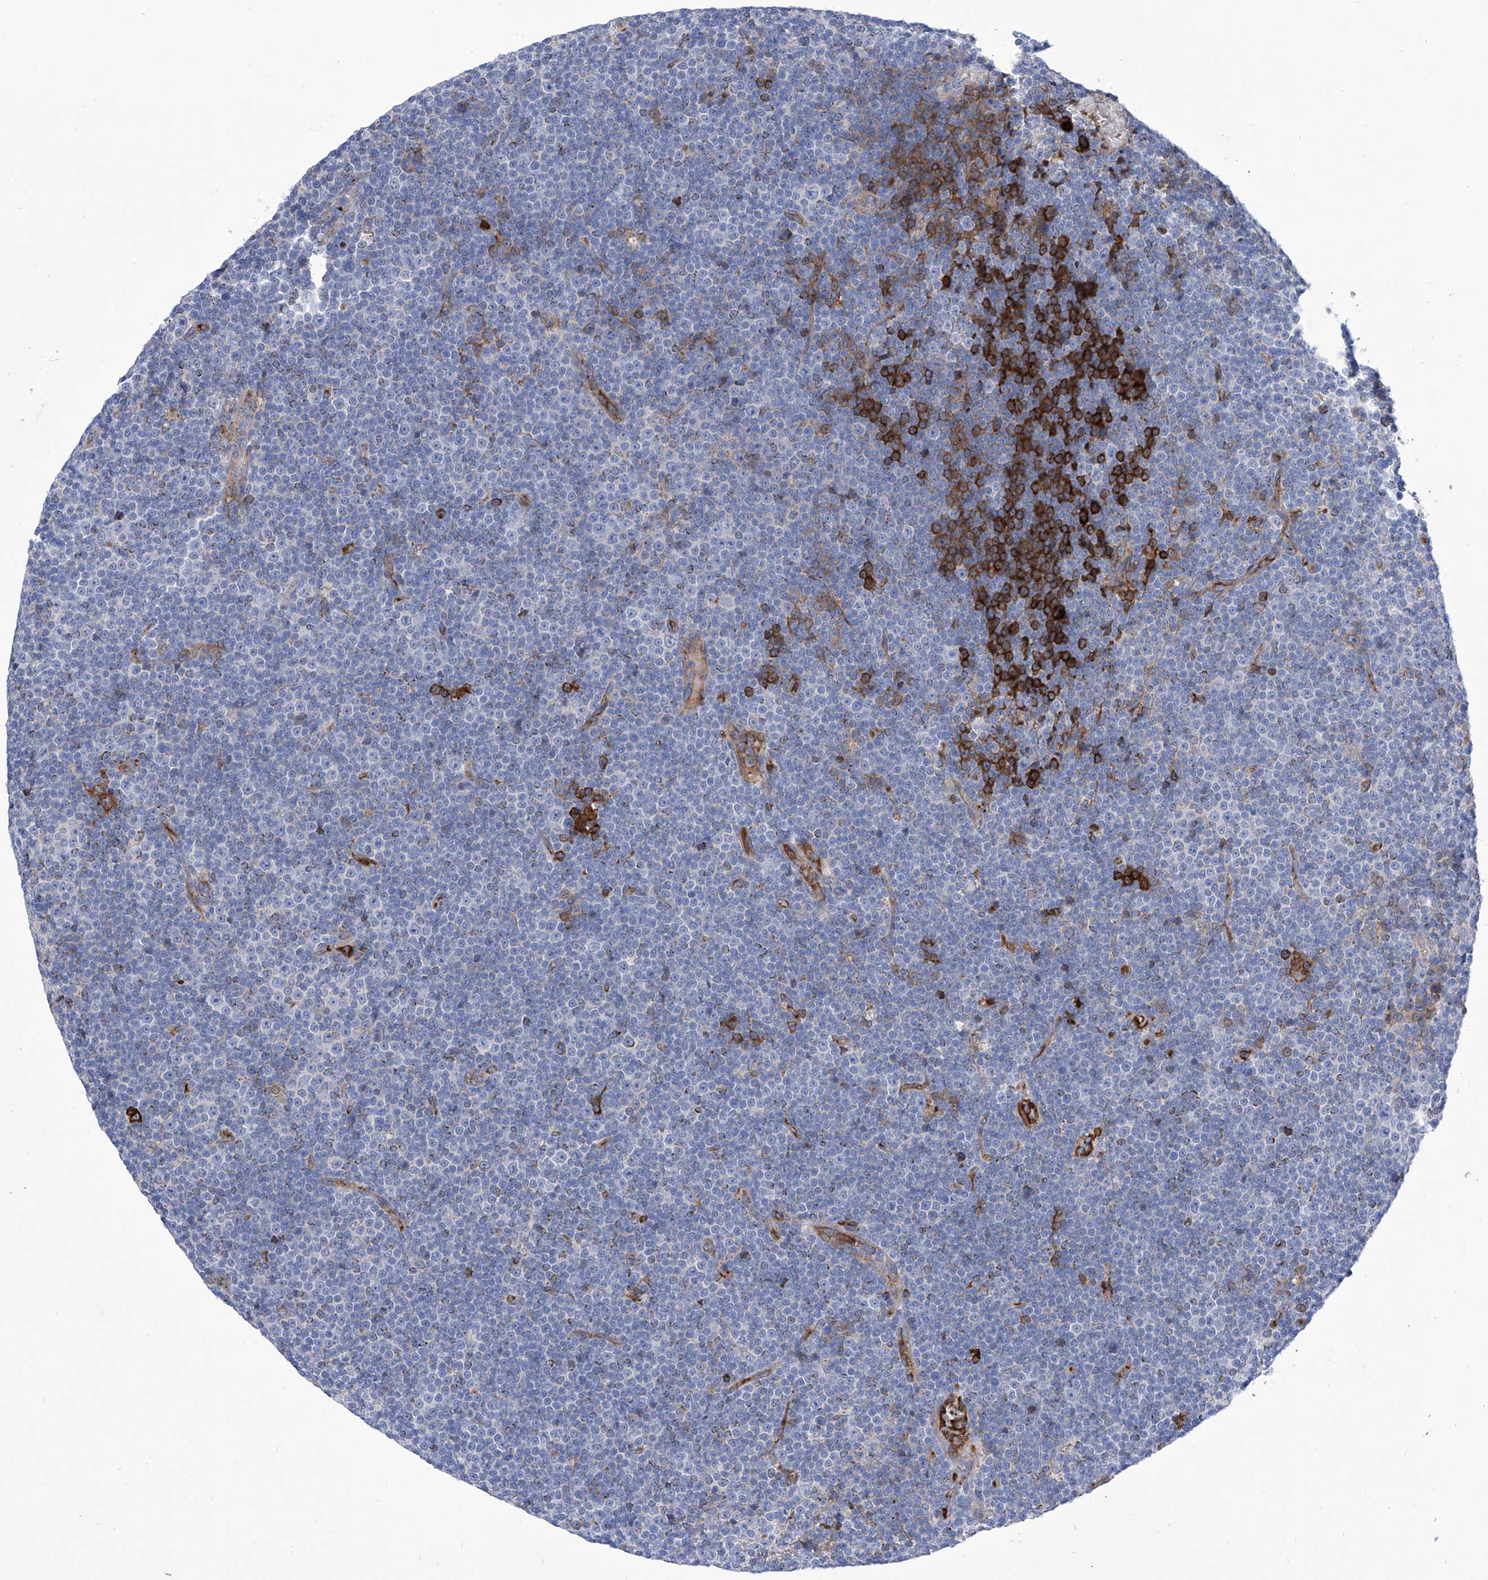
{"staining": {"intensity": "negative", "quantity": "none", "location": "none"}, "tissue": "lymphoma", "cell_type": "Tumor cells", "image_type": "cancer", "snomed": [{"axis": "morphology", "description": "Malignant lymphoma, non-Hodgkin's type, Low grade"}, {"axis": "topography", "description": "Lymph node"}], "caption": "Photomicrograph shows no protein expression in tumor cells of low-grade malignant lymphoma, non-Hodgkin's type tissue.", "gene": "SRBD1", "patient": {"sex": "female", "age": 67}}